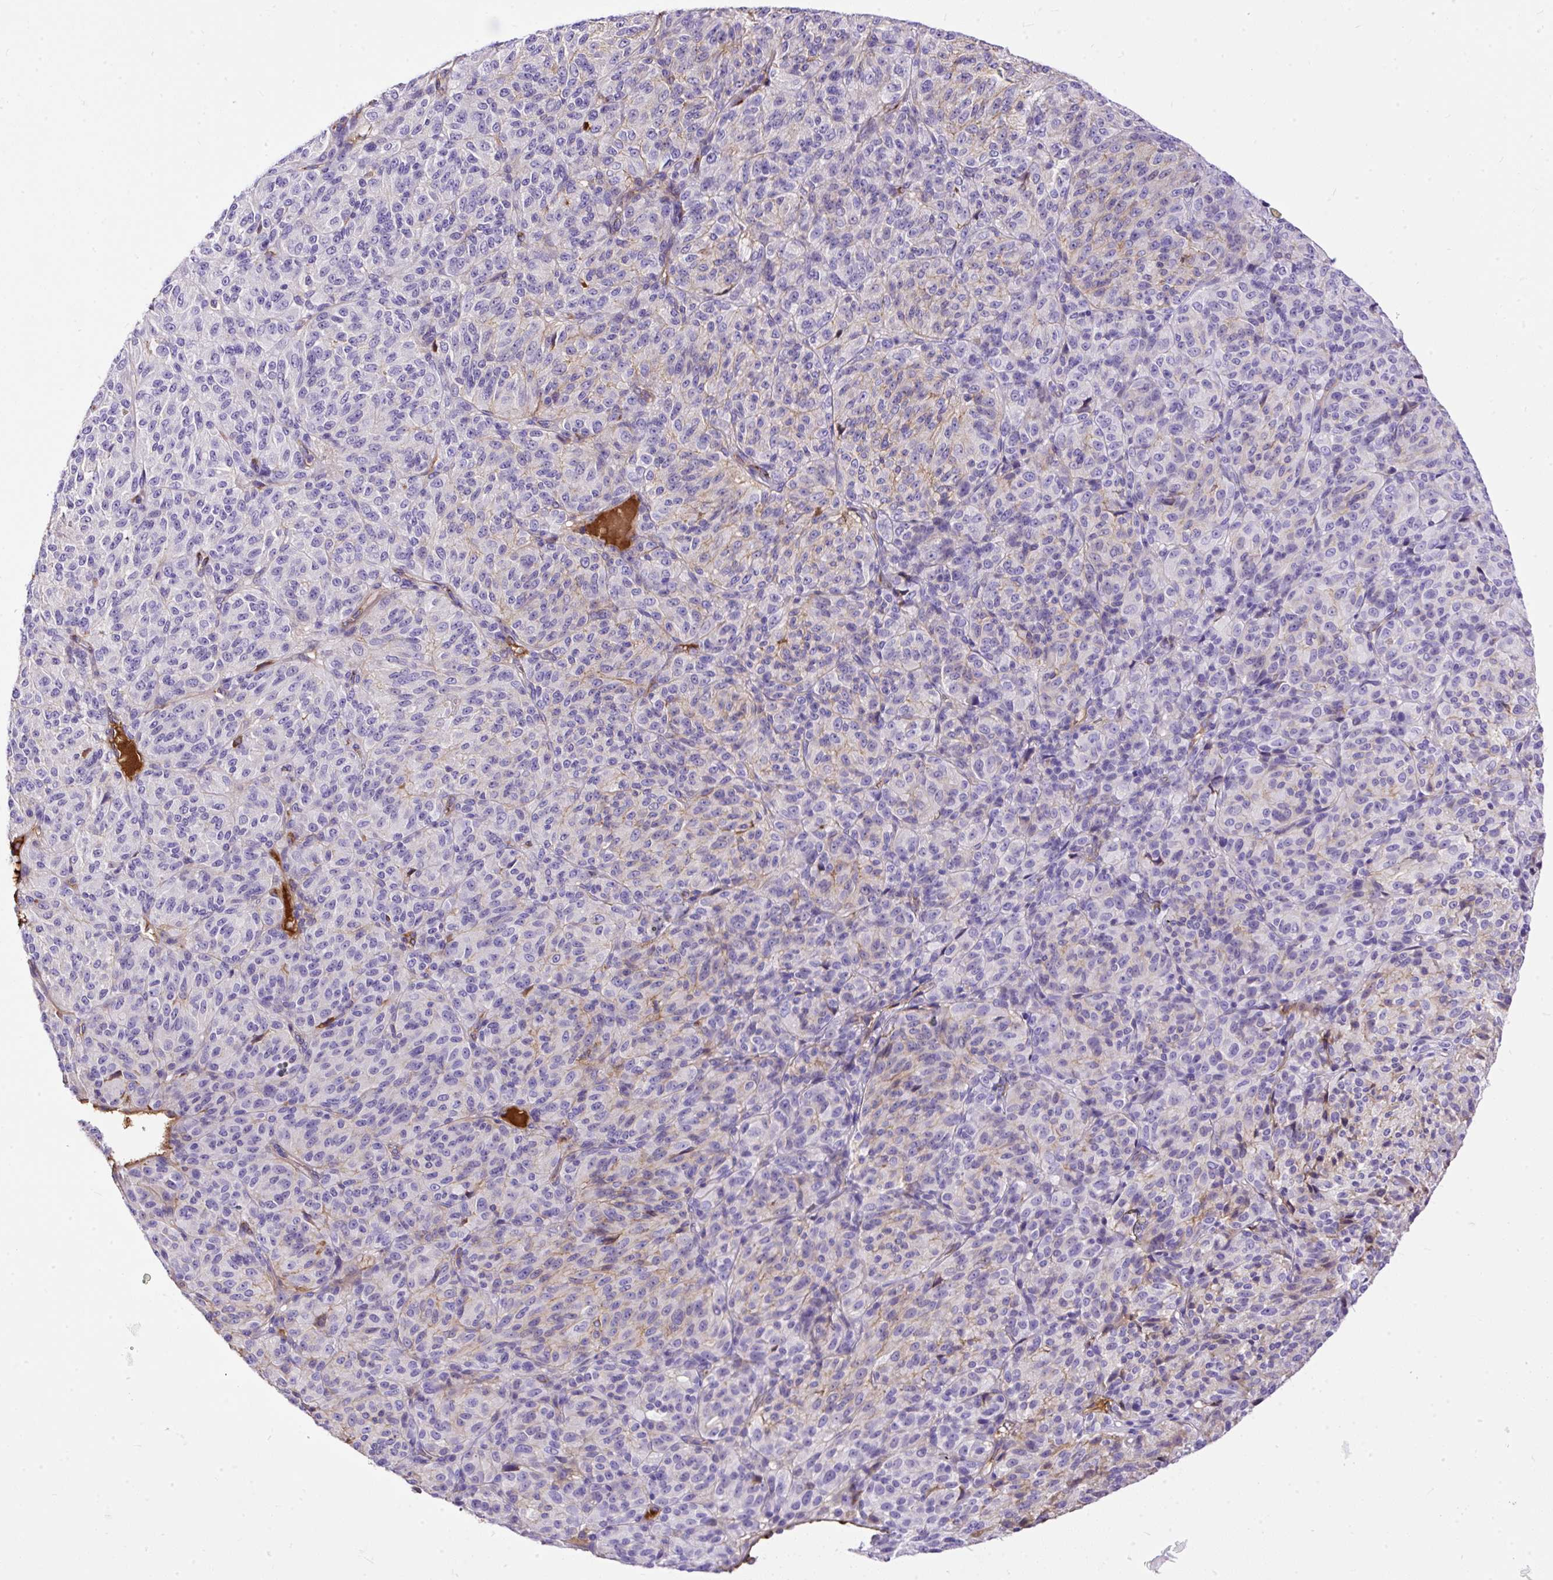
{"staining": {"intensity": "negative", "quantity": "none", "location": "none"}, "tissue": "melanoma", "cell_type": "Tumor cells", "image_type": "cancer", "snomed": [{"axis": "morphology", "description": "Malignant melanoma, Metastatic site"}, {"axis": "topography", "description": "Brain"}], "caption": "The micrograph shows no staining of tumor cells in malignant melanoma (metastatic site). (Stains: DAB (3,3'-diaminobenzidine) immunohistochemistry (IHC) with hematoxylin counter stain, Microscopy: brightfield microscopy at high magnification).", "gene": "CLEC3B", "patient": {"sex": "female", "age": 56}}